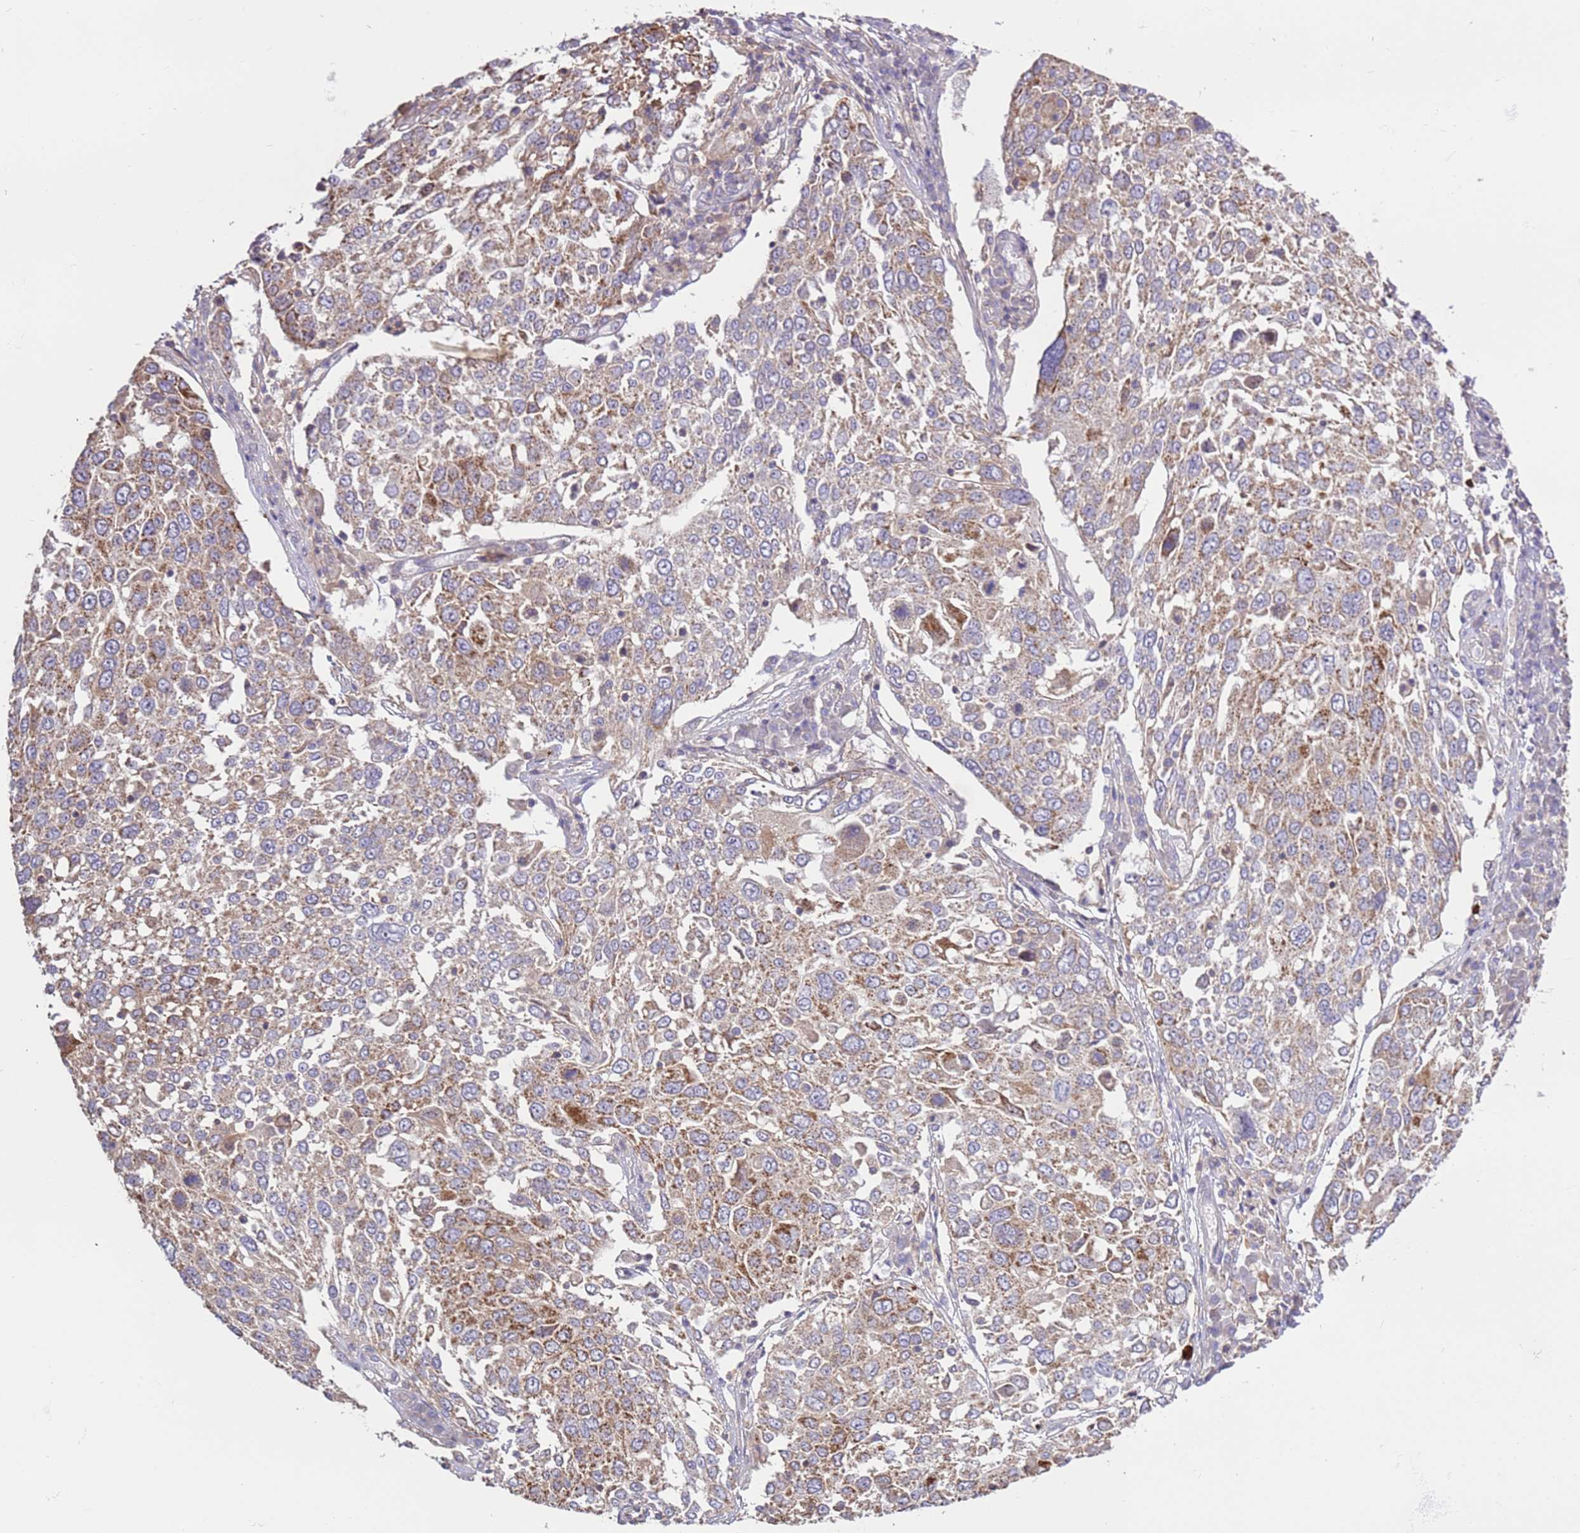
{"staining": {"intensity": "moderate", "quantity": "25%-75%", "location": "cytoplasmic/membranous"}, "tissue": "lung cancer", "cell_type": "Tumor cells", "image_type": "cancer", "snomed": [{"axis": "morphology", "description": "Squamous cell carcinoma, NOS"}, {"axis": "topography", "description": "Lung"}], "caption": "High-magnification brightfield microscopy of lung squamous cell carcinoma stained with DAB (3,3'-diaminobenzidine) (brown) and counterstained with hematoxylin (blue). tumor cells exhibit moderate cytoplasmic/membranous staining is present in about25%-75% of cells.", "gene": "EVA1B", "patient": {"sex": "male", "age": 65}}